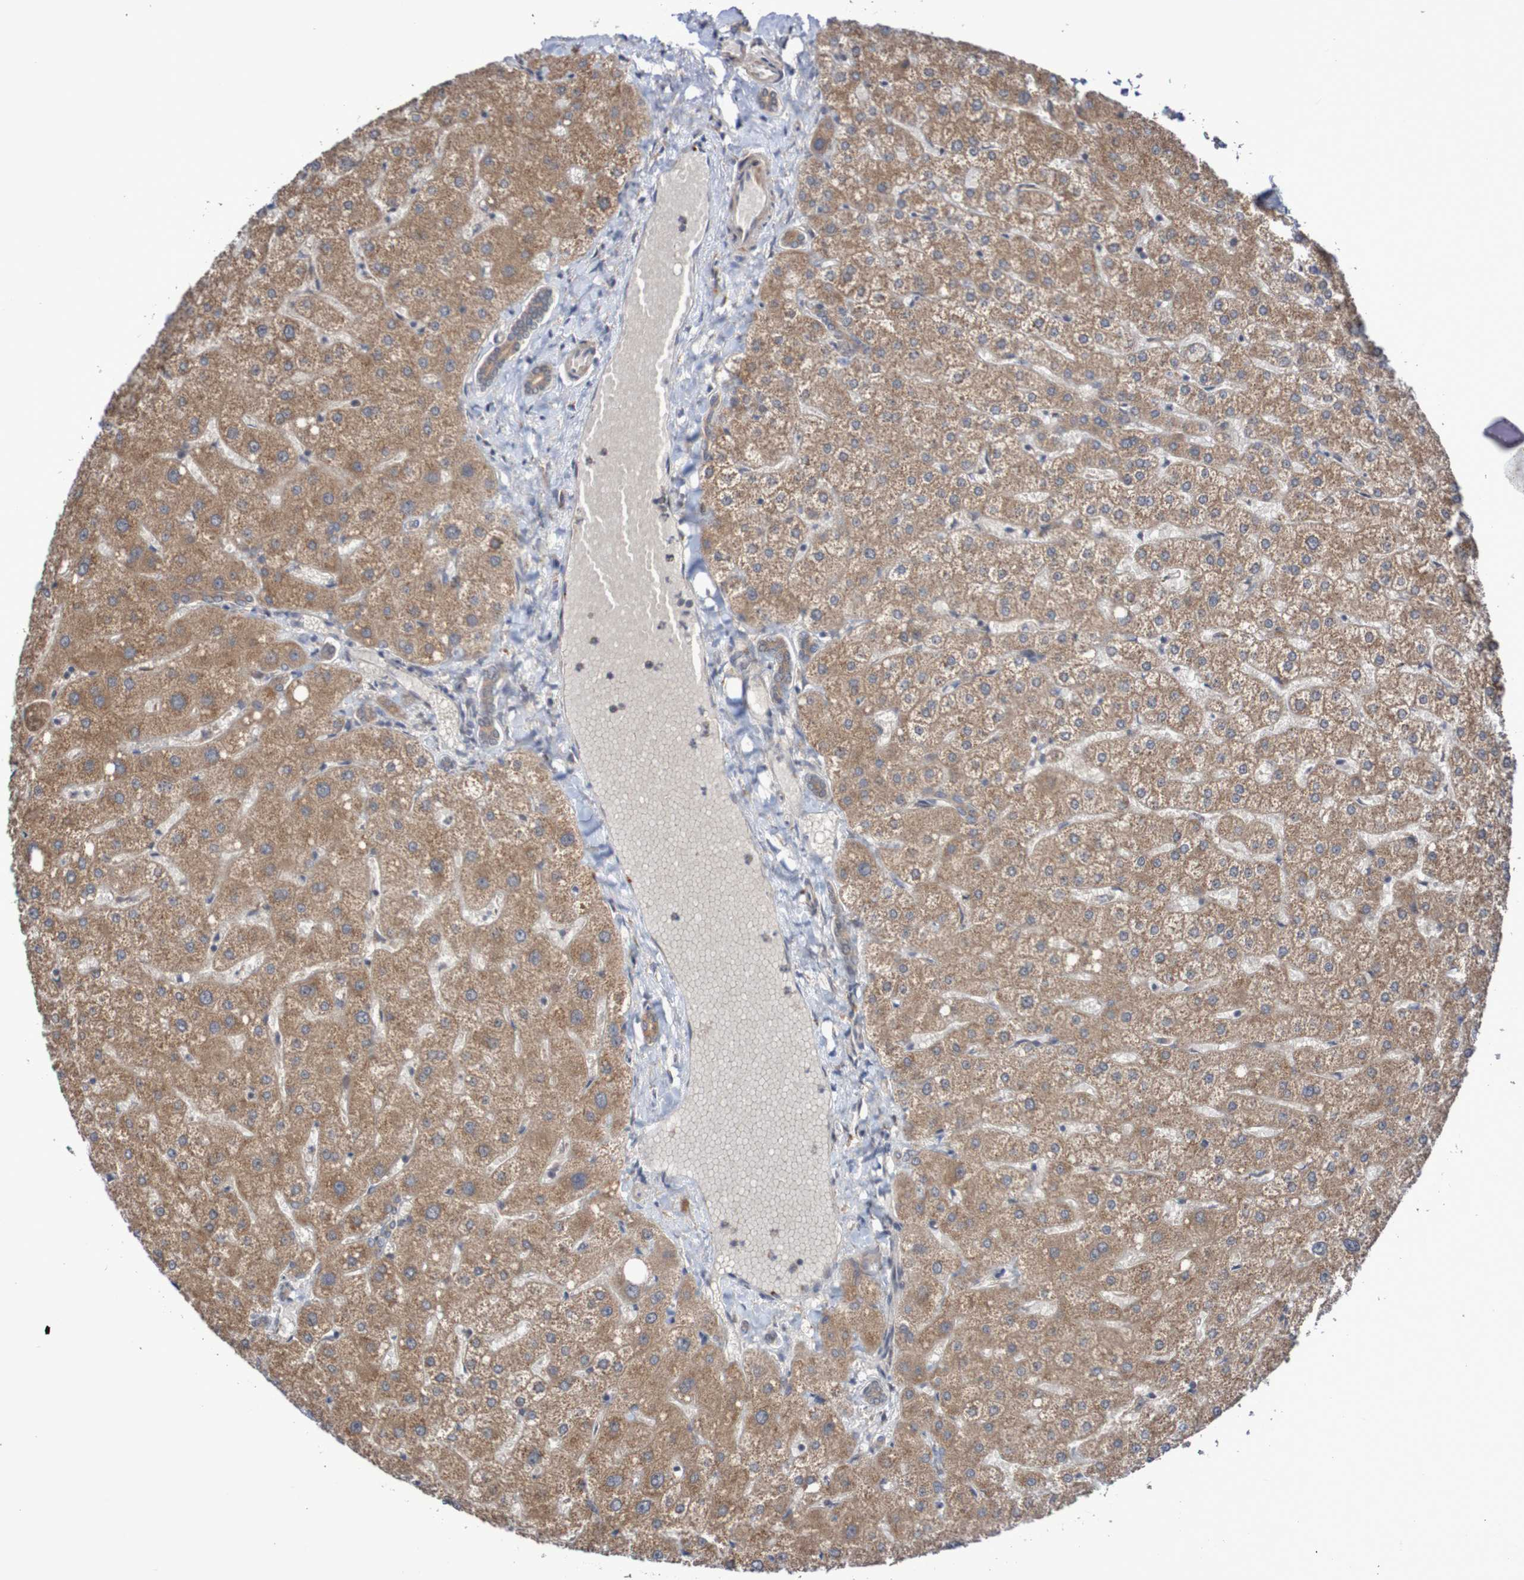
{"staining": {"intensity": "negative", "quantity": "none", "location": "none"}, "tissue": "liver", "cell_type": "Cholangiocytes", "image_type": "normal", "snomed": [{"axis": "morphology", "description": "Normal tissue, NOS"}, {"axis": "topography", "description": "Liver"}], "caption": "Immunohistochemistry image of benign liver stained for a protein (brown), which shows no expression in cholangiocytes. (Stains: DAB (3,3'-diaminobenzidine) IHC with hematoxylin counter stain, Microscopy: brightfield microscopy at high magnification).", "gene": "PHPT1", "patient": {"sex": "male", "age": 73}}